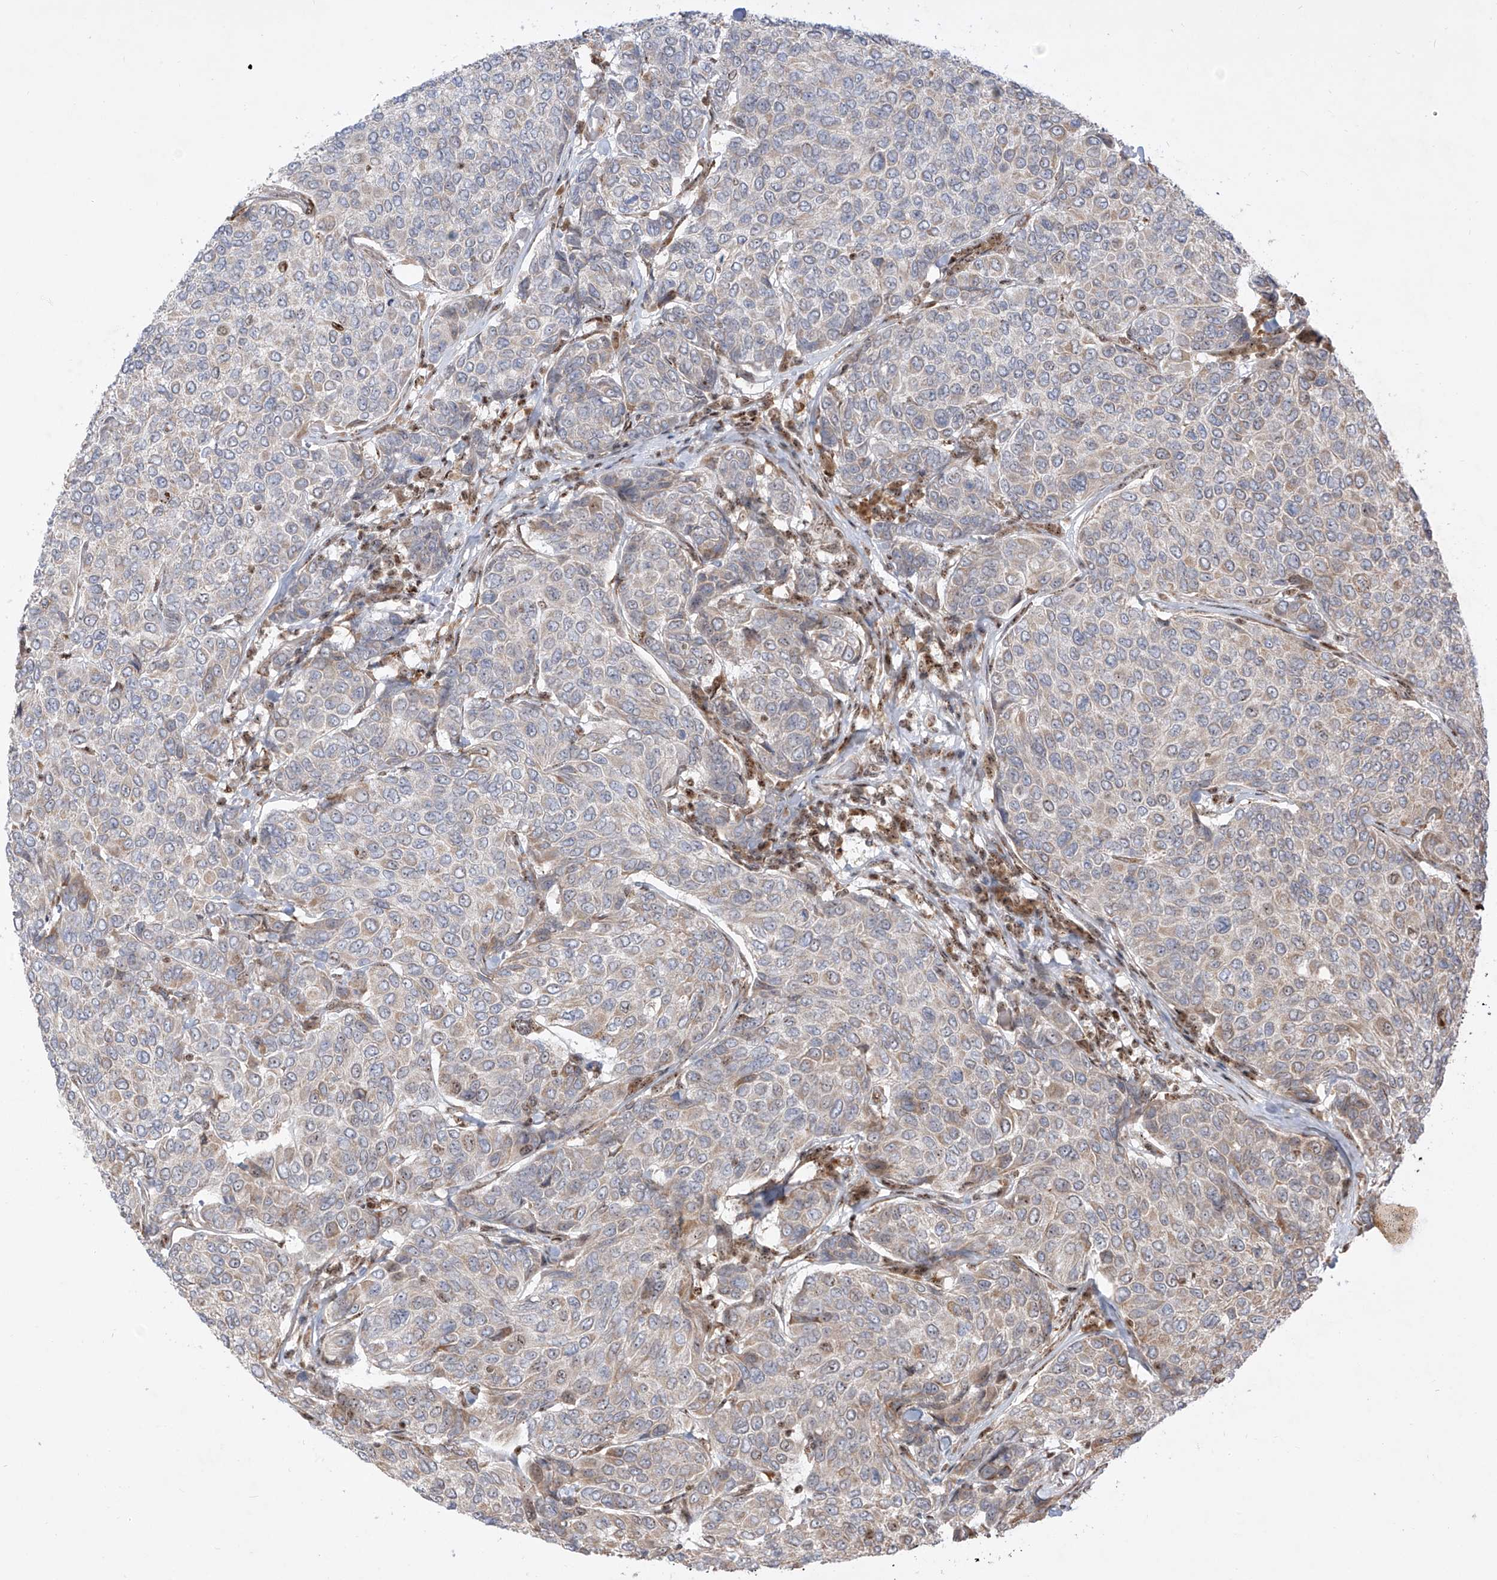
{"staining": {"intensity": "weak", "quantity": "<25%", "location": "cytoplasmic/membranous"}, "tissue": "breast cancer", "cell_type": "Tumor cells", "image_type": "cancer", "snomed": [{"axis": "morphology", "description": "Duct carcinoma"}, {"axis": "topography", "description": "Breast"}], "caption": "DAB (3,3'-diaminobenzidine) immunohistochemical staining of human infiltrating ductal carcinoma (breast) reveals no significant positivity in tumor cells.", "gene": "ZBTB8A", "patient": {"sex": "female", "age": 55}}